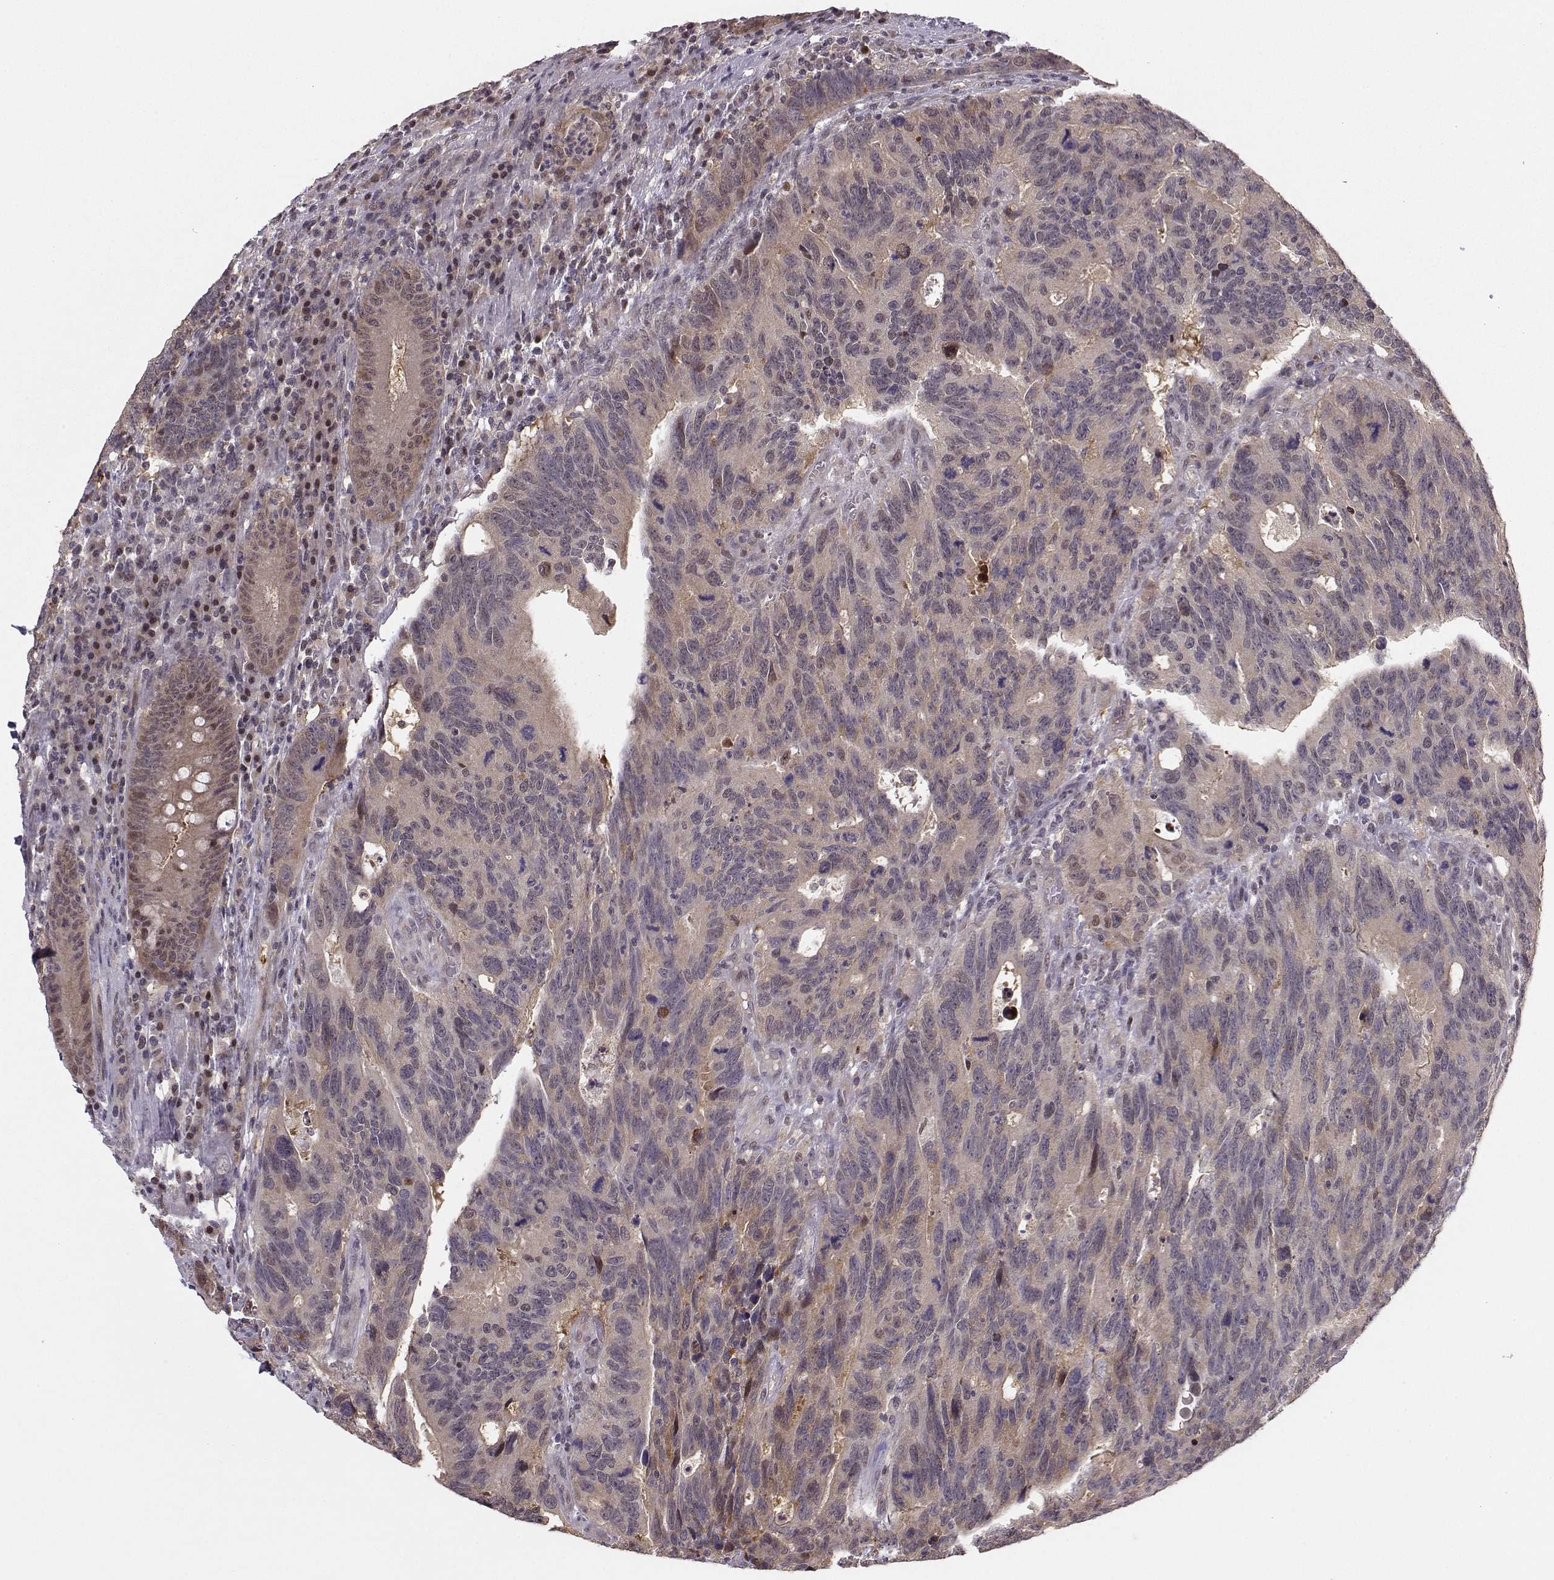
{"staining": {"intensity": "weak", "quantity": ">75%", "location": "cytoplasmic/membranous"}, "tissue": "colorectal cancer", "cell_type": "Tumor cells", "image_type": "cancer", "snomed": [{"axis": "morphology", "description": "Adenocarcinoma, NOS"}, {"axis": "topography", "description": "Colon"}], "caption": "Adenocarcinoma (colorectal) stained with immunohistochemistry exhibits weak cytoplasmic/membranous staining in approximately >75% of tumor cells.", "gene": "PKP2", "patient": {"sex": "female", "age": 77}}